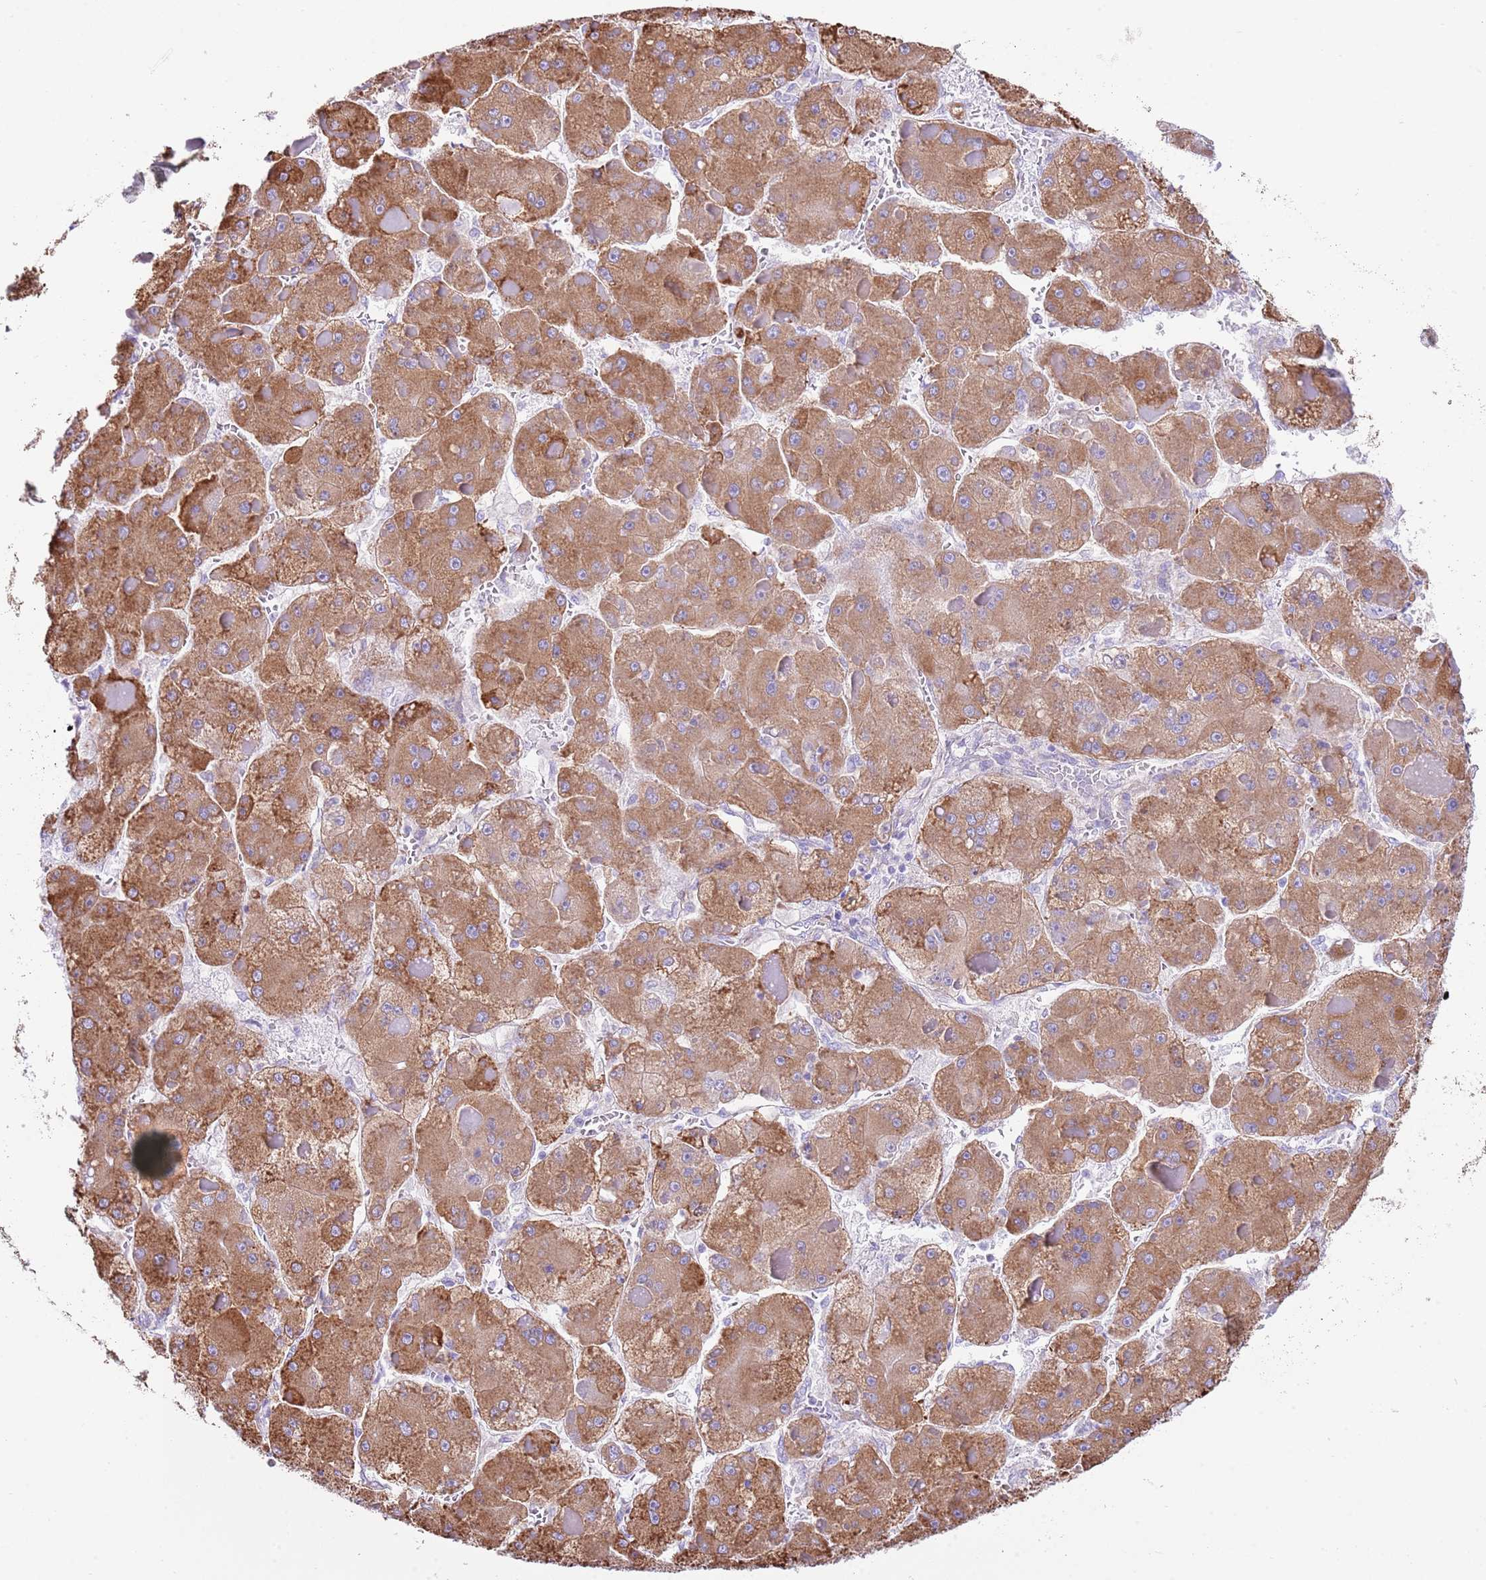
{"staining": {"intensity": "moderate", "quantity": ">75%", "location": "cytoplasmic/membranous"}, "tissue": "liver cancer", "cell_type": "Tumor cells", "image_type": "cancer", "snomed": [{"axis": "morphology", "description": "Carcinoma, Hepatocellular, NOS"}, {"axis": "topography", "description": "Liver"}], "caption": "DAB (3,3'-diaminobenzidine) immunohistochemical staining of liver hepatocellular carcinoma reveals moderate cytoplasmic/membranous protein positivity in about >75% of tumor cells.", "gene": "RPS10", "patient": {"sex": "female", "age": 73}}